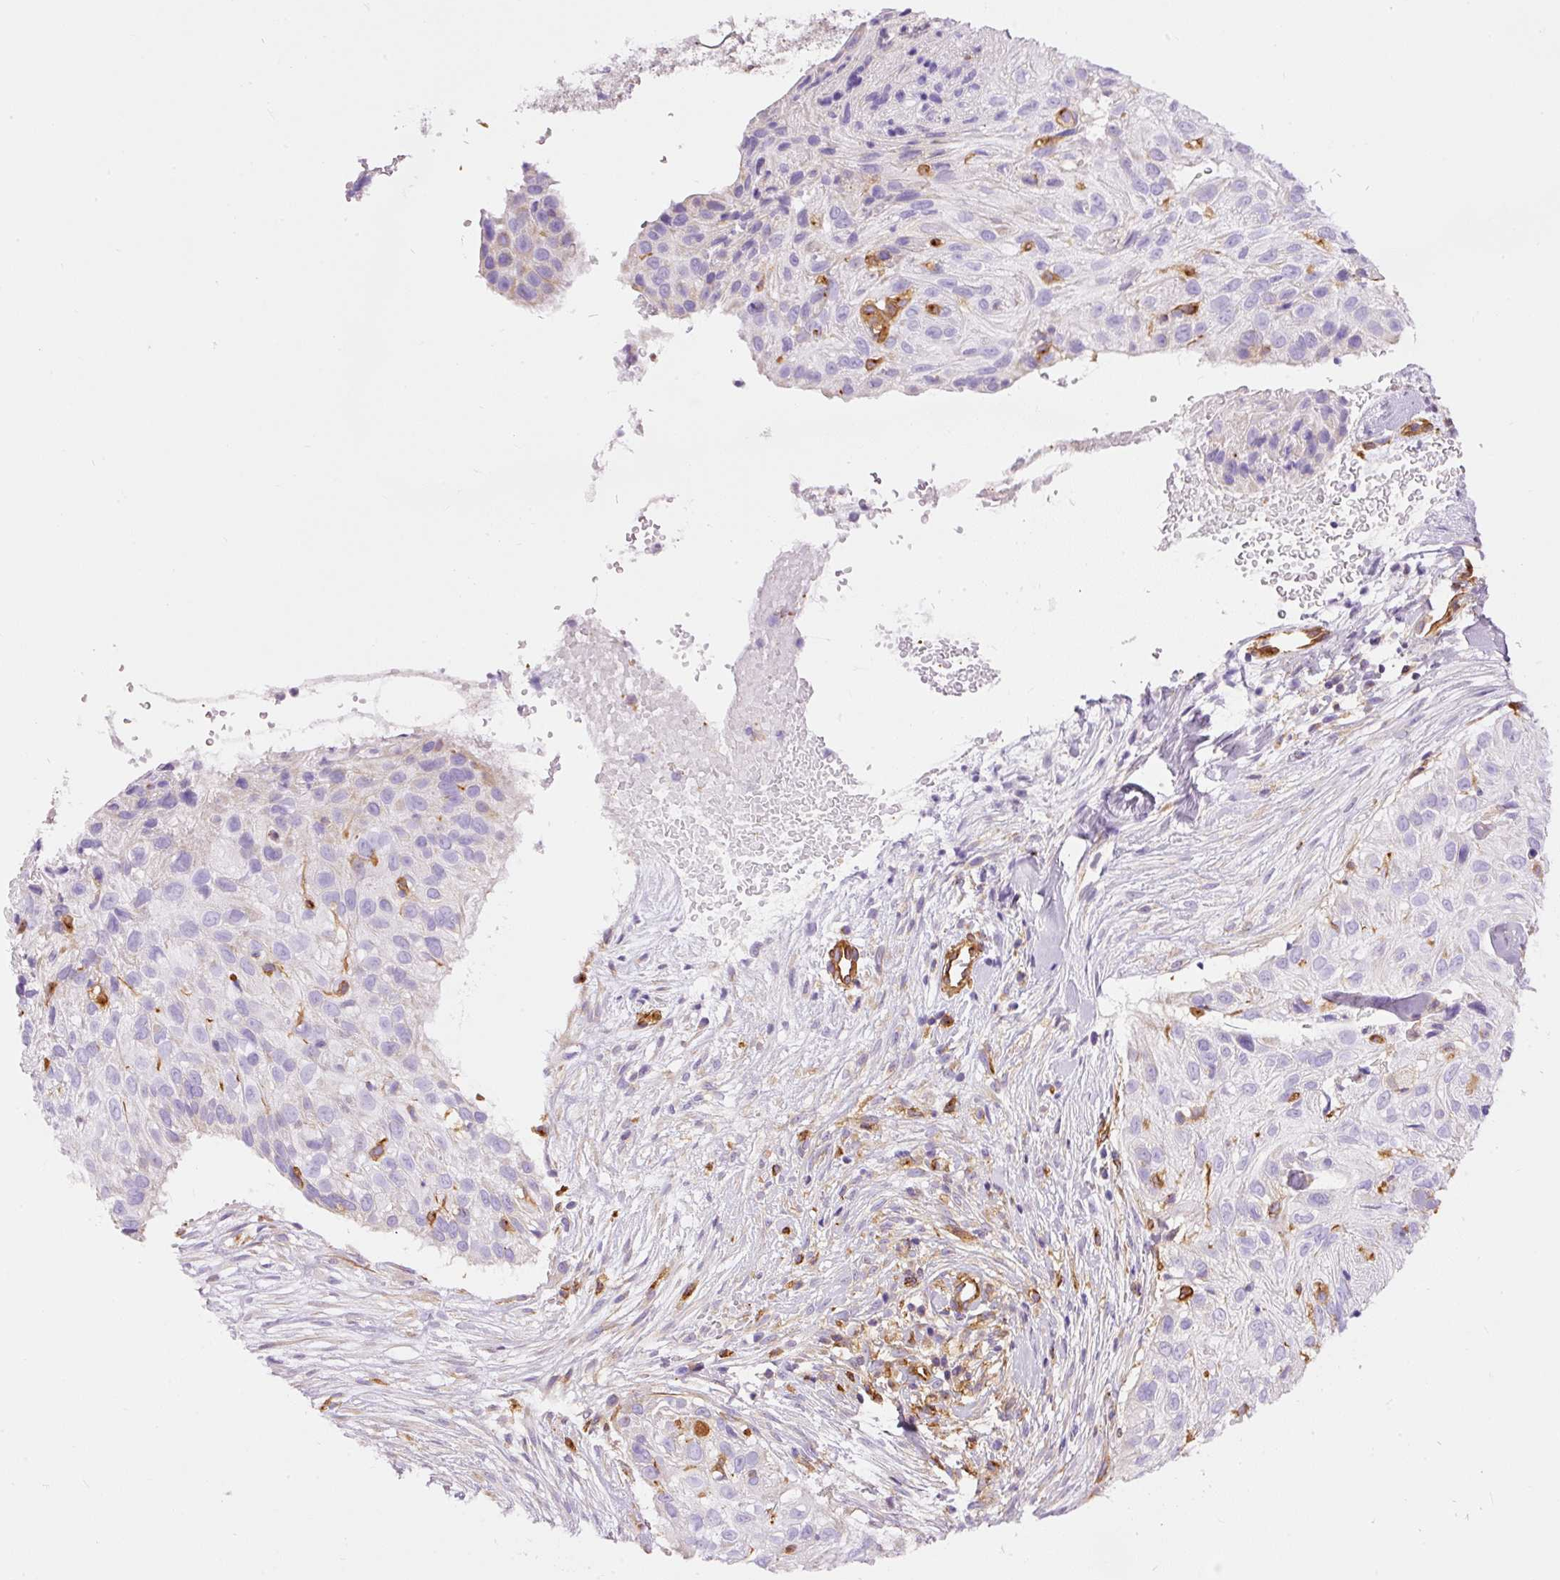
{"staining": {"intensity": "negative", "quantity": "none", "location": "none"}, "tissue": "skin cancer", "cell_type": "Tumor cells", "image_type": "cancer", "snomed": [{"axis": "morphology", "description": "Squamous cell carcinoma, NOS"}, {"axis": "topography", "description": "Skin"}], "caption": "Immunohistochemical staining of skin squamous cell carcinoma demonstrates no significant expression in tumor cells.", "gene": "IL10RB", "patient": {"sex": "male", "age": 82}}